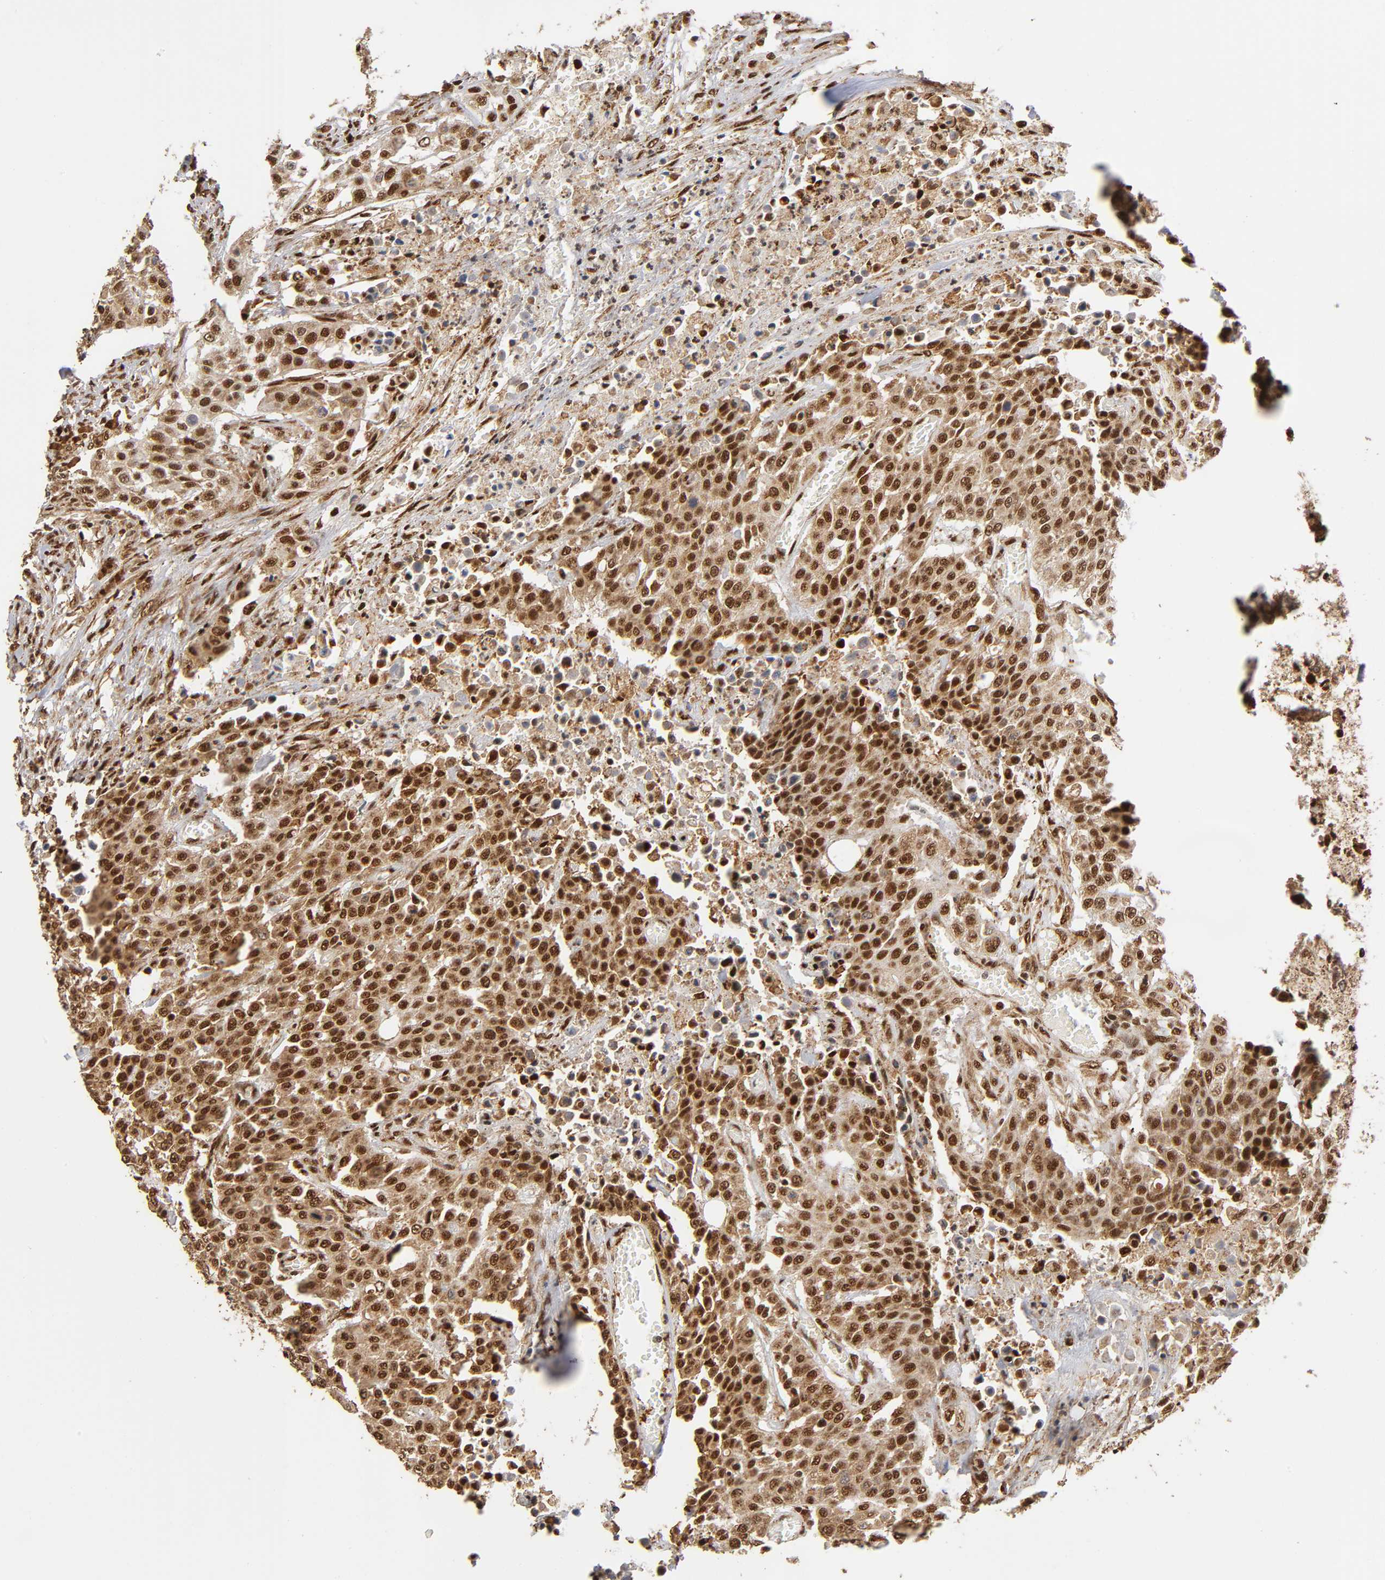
{"staining": {"intensity": "strong", "quantity": ">75%", "location": "cytoplasmic/membranous,nuclear"}, "tissue": "urothelial cancer", "cell_type": "Tumor cells", "image_type": "cancer", "snomed": [{"axis": "morphology", "description": "Urothelial carcinoma, High grade"}, {"axis": "topography", "description": "Urinary bladder"}], "caption": "Urothelial cancer tissue shows strong cytoplasmic/membranous and nuclear positivity in about >75% of tumor cells, visualized by immunohistochemistry.", "gene": "RNF122", "patient": {"sex": "male", "age": 74}}